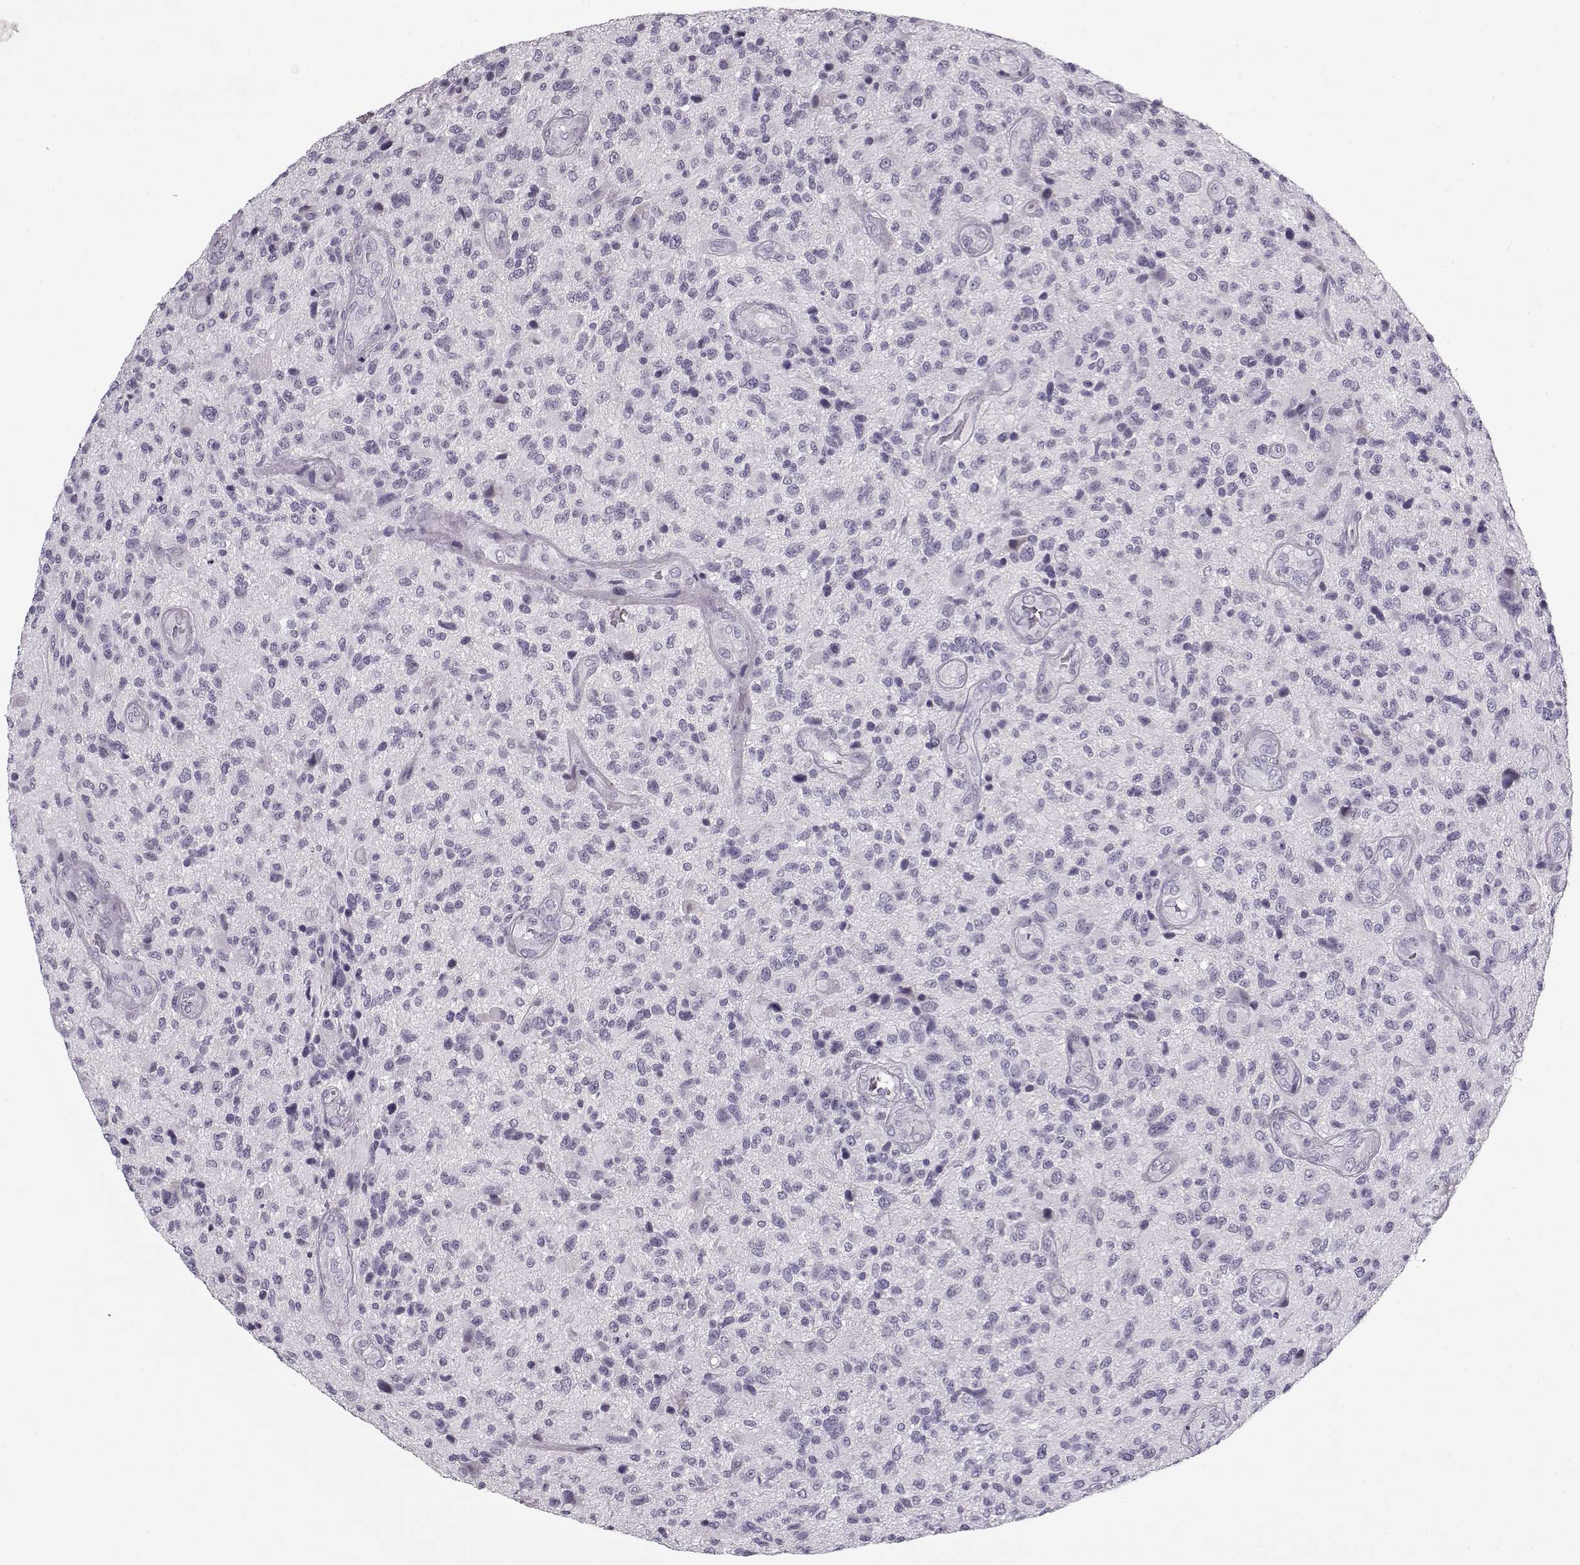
{"staining": {"intensity": "negative", "quantity": "none", "location": "none"}, "tissue": "glioma", "cell_type": "Tumor cells", "image_type": "cancer", "snomed": [{"axis": "morphology", "description": "Glioma, malignant, High grade"}, {"axis": "topography", "description": "Brain"}], "caption": "Immunohistochemistry (IHC) image of human glioma stained for a protein (brown), which shows no expression in tumor cells.", "gene": "PNMT", "patient": {"sex": "male", "age": 47}}